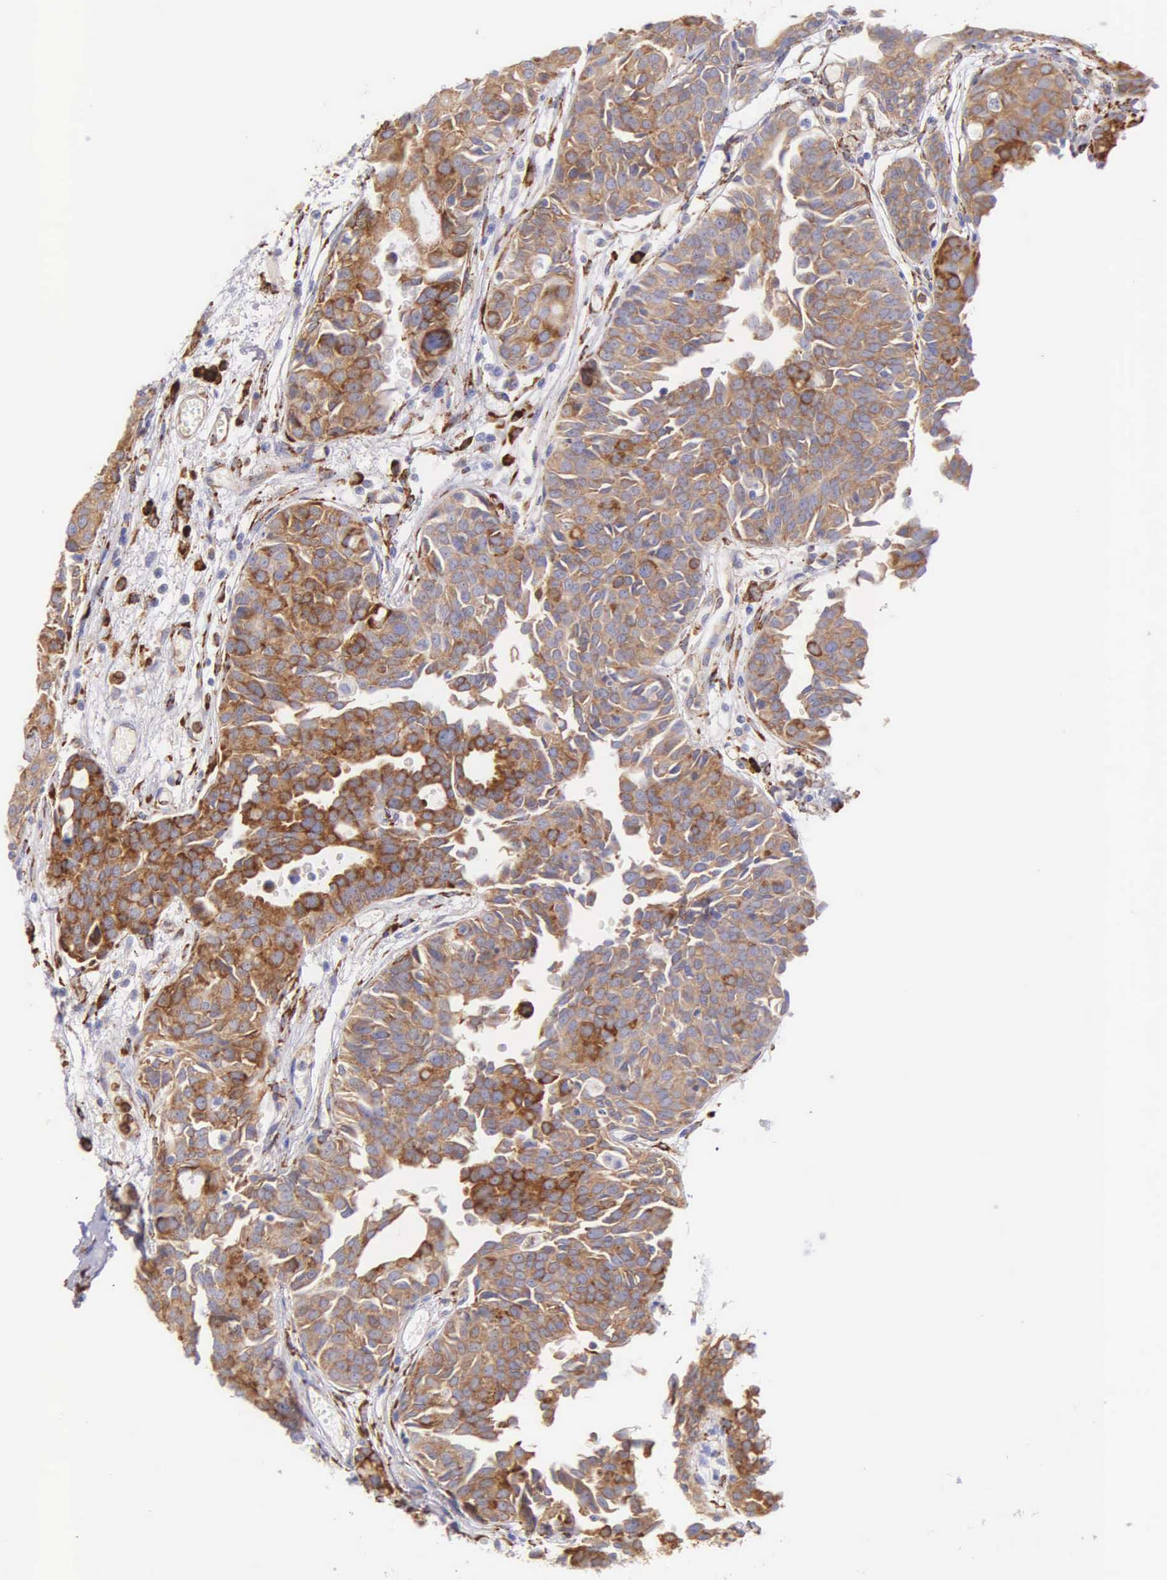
{"staining": {"intensity": "moderate", "quantity": ">75%", "location": "cytoplasmic/membranous"}, "tissue": "urothelial cancer", "cell_type": "Tumor cells", "image_type": "cancer", "snomed": [{"axis": "morphology", "description": "Urothelial carcinoma, High grade"}, {"axis": "topography", "description": "Urinary bladder"}], "caption": "Human urothelial cancer stained with a brown dye displays moderate cytoplasmic/membranous positive positivity in about >75% of tumor cells.", "gene": "CKAP4", "patient": {"sex": "male", "age": 78}}